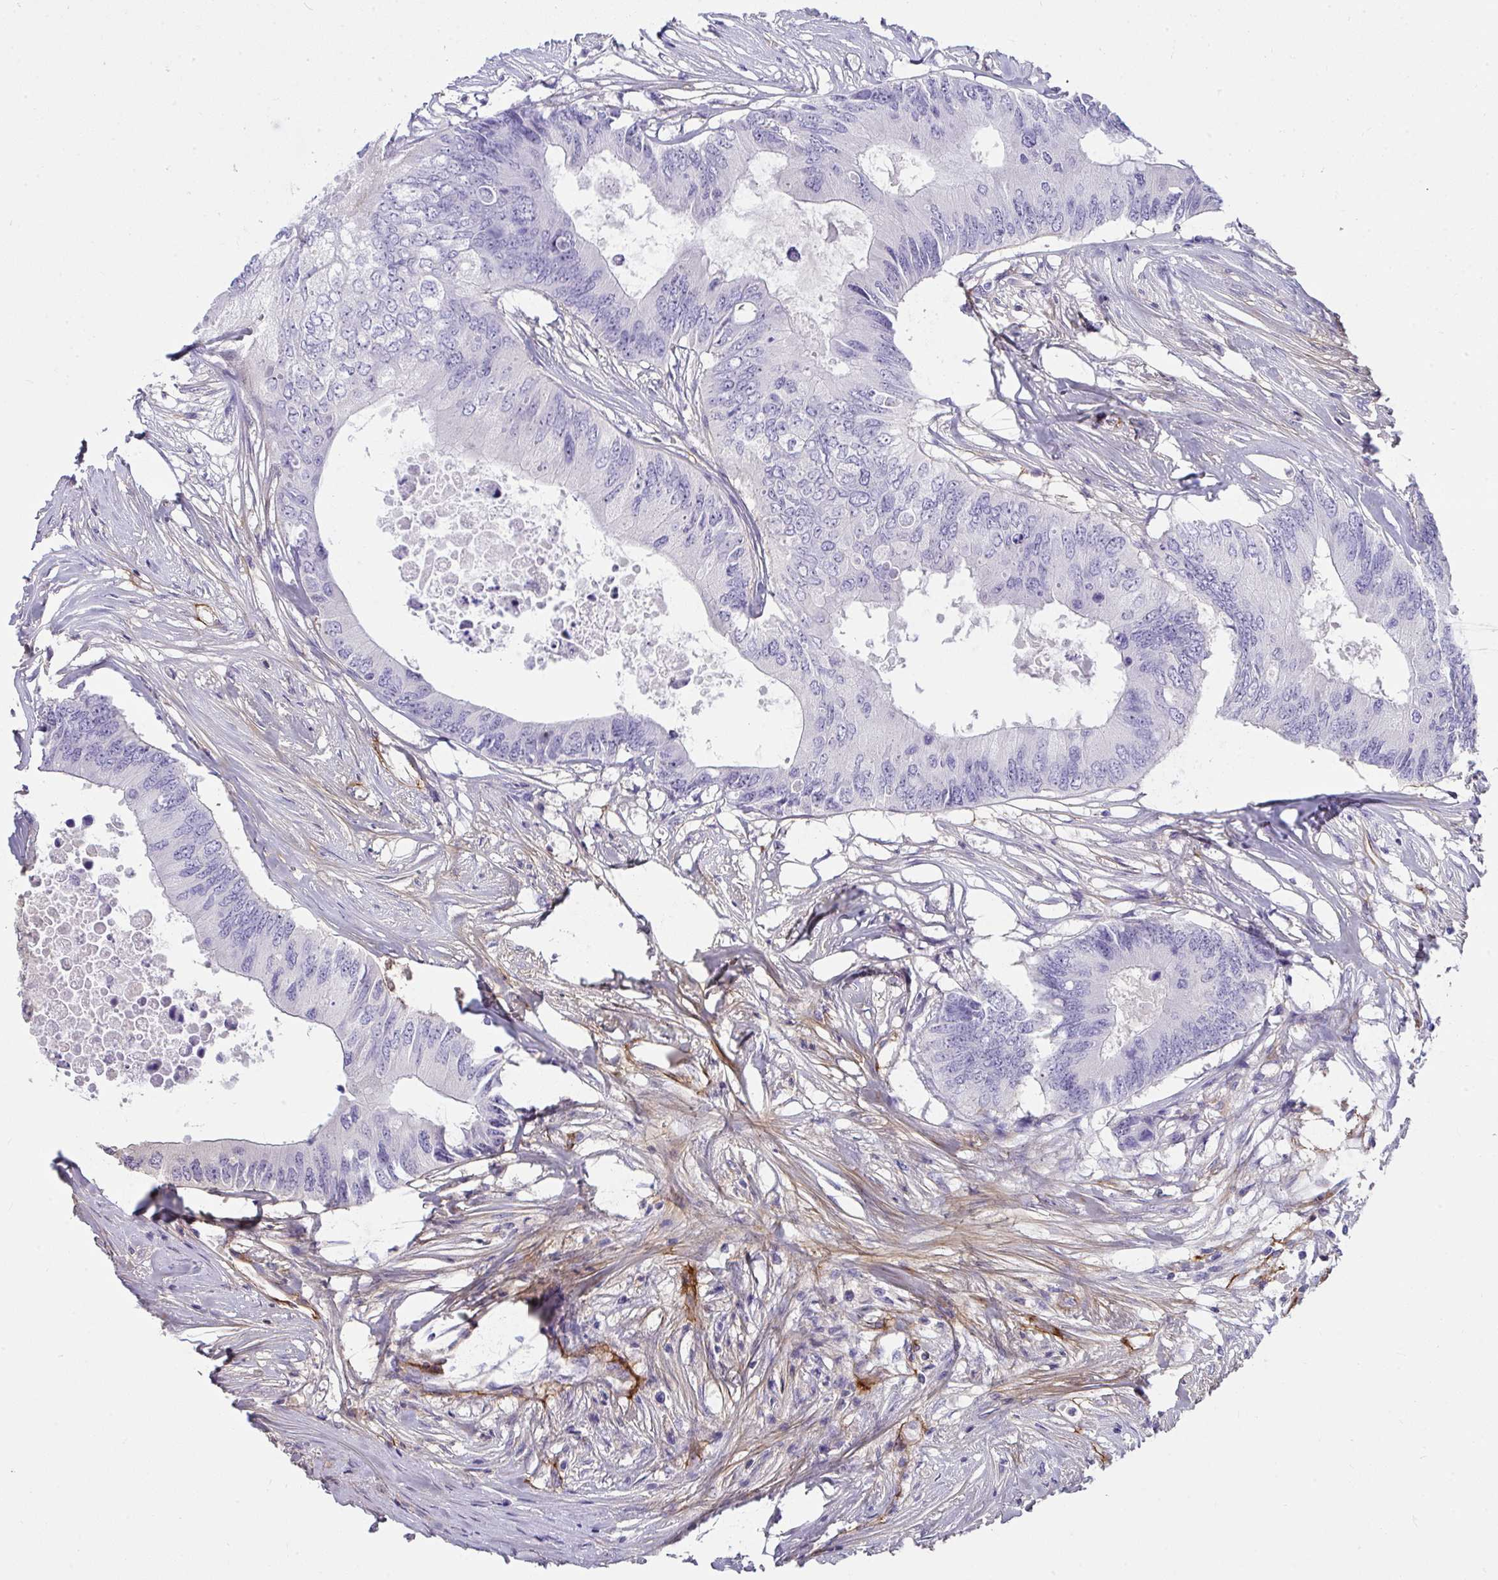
{"staining": {"intensity": "negative", "quantity": "none", "location": "none"}, "tissue": "colorectal cancer", "cell_type": "Tumor cells", "image_type": "cancer", "snomed": [{"axis": "morphology", "description": "Adenocarcinoma, NOS"}, {"axis": "topography", "description": "Colon"}], "caption": "A high-resolution histopathology image shows immunohistochemistry staining of colorectal cancer (adenocarcinoma), which demonstrates no significant positivity in tumor cells.", "gene": "LHFPL6", "patient": {"sex": "male", "age": 71}}